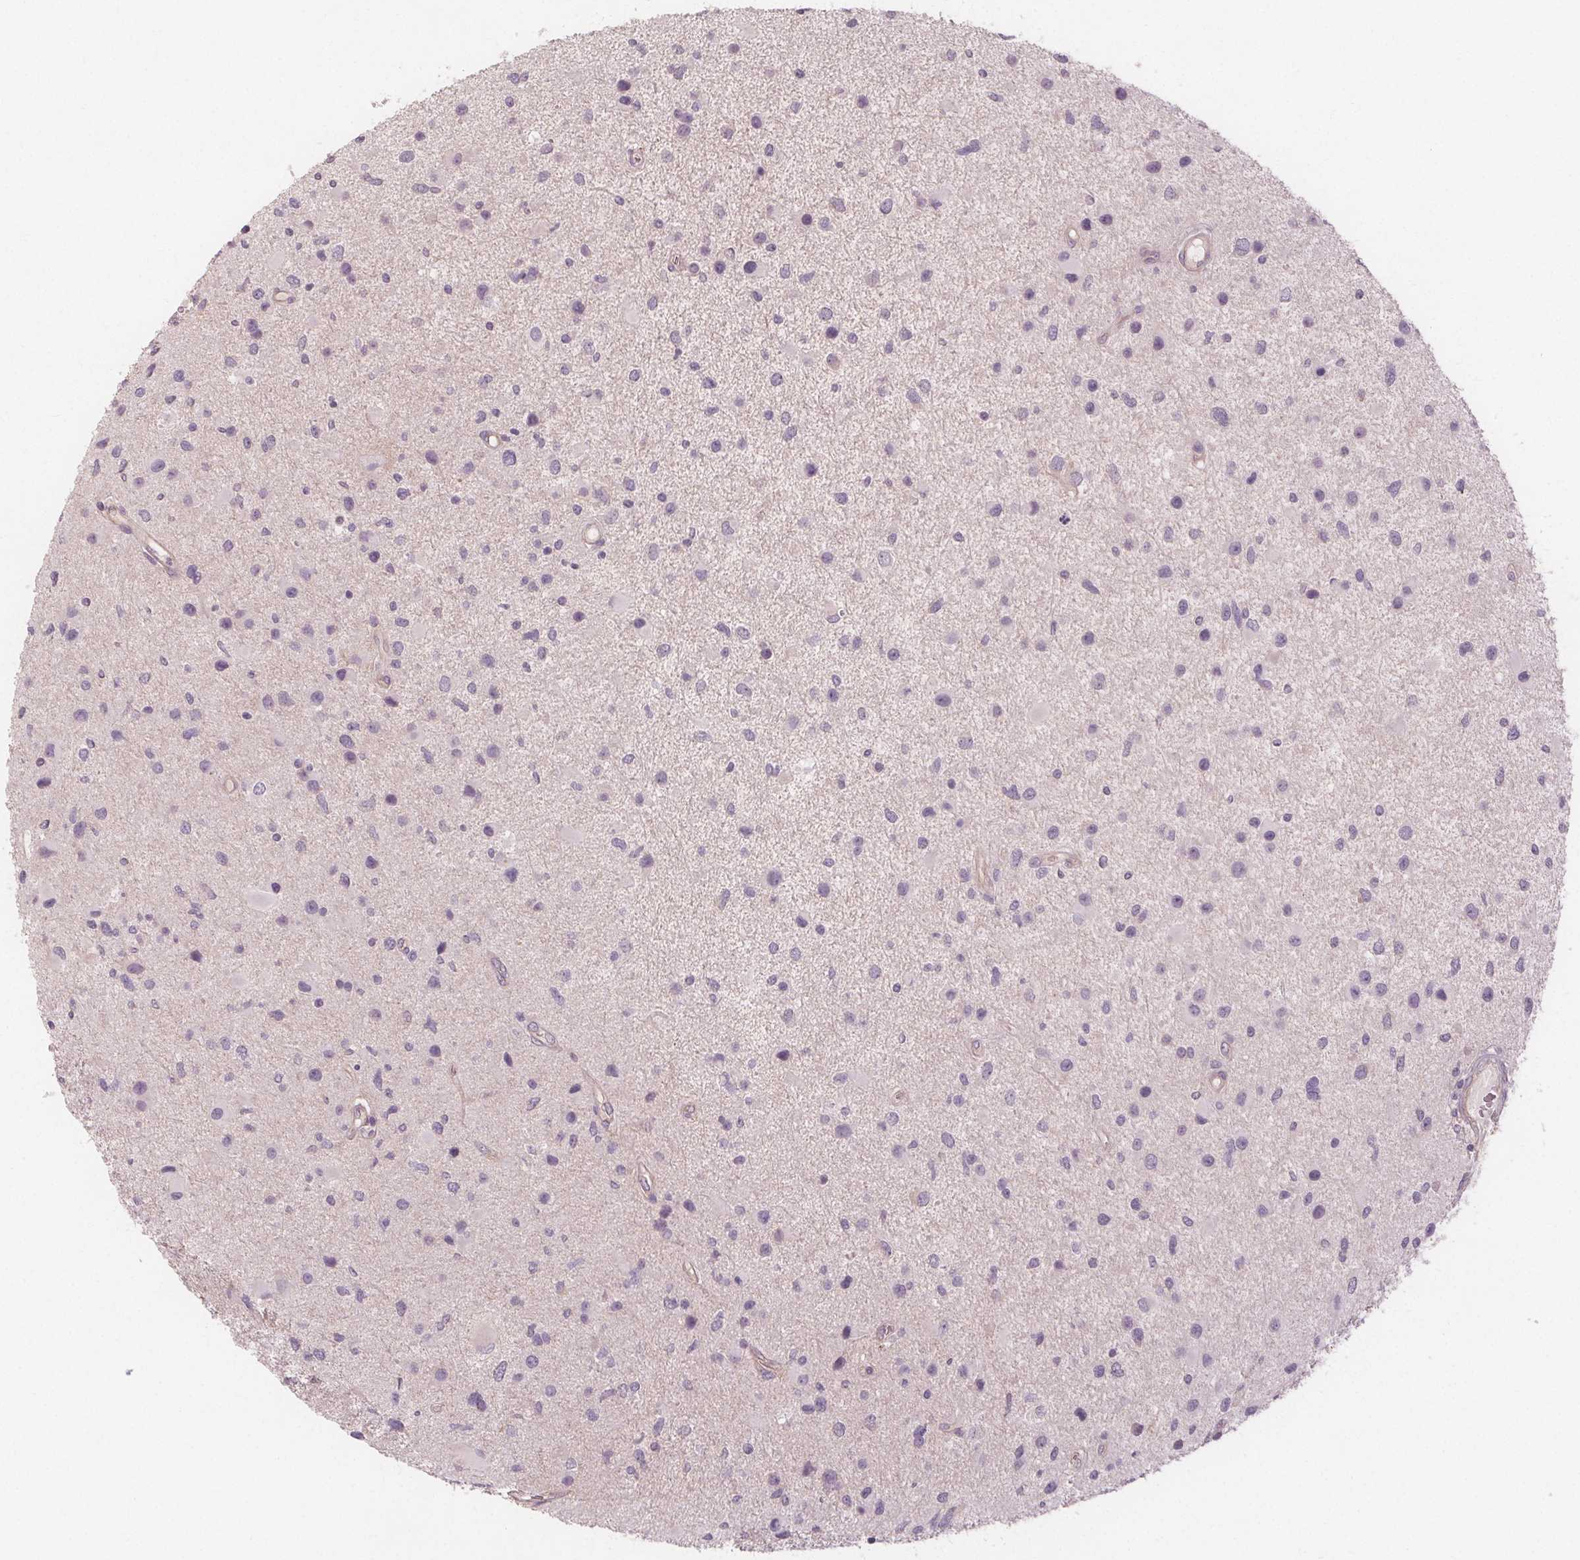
{"staining": {"intensity": "negative", "quantity": "none", "location": "none"}, "tissue": "glioma", "cell_type": "Tumor cells", "image_type": "cancer", "snomed": [{"axis": "morphology", "description": "Glioma, malignant, Low grade"}, {"axis": "topography", "description": "Brain"}], "caption": "Tumor cells are negative for brown protein staining in malignant glioma (low-grade).", "gene": "VNN1", "patient": {"sex": "female", "age": 32}}